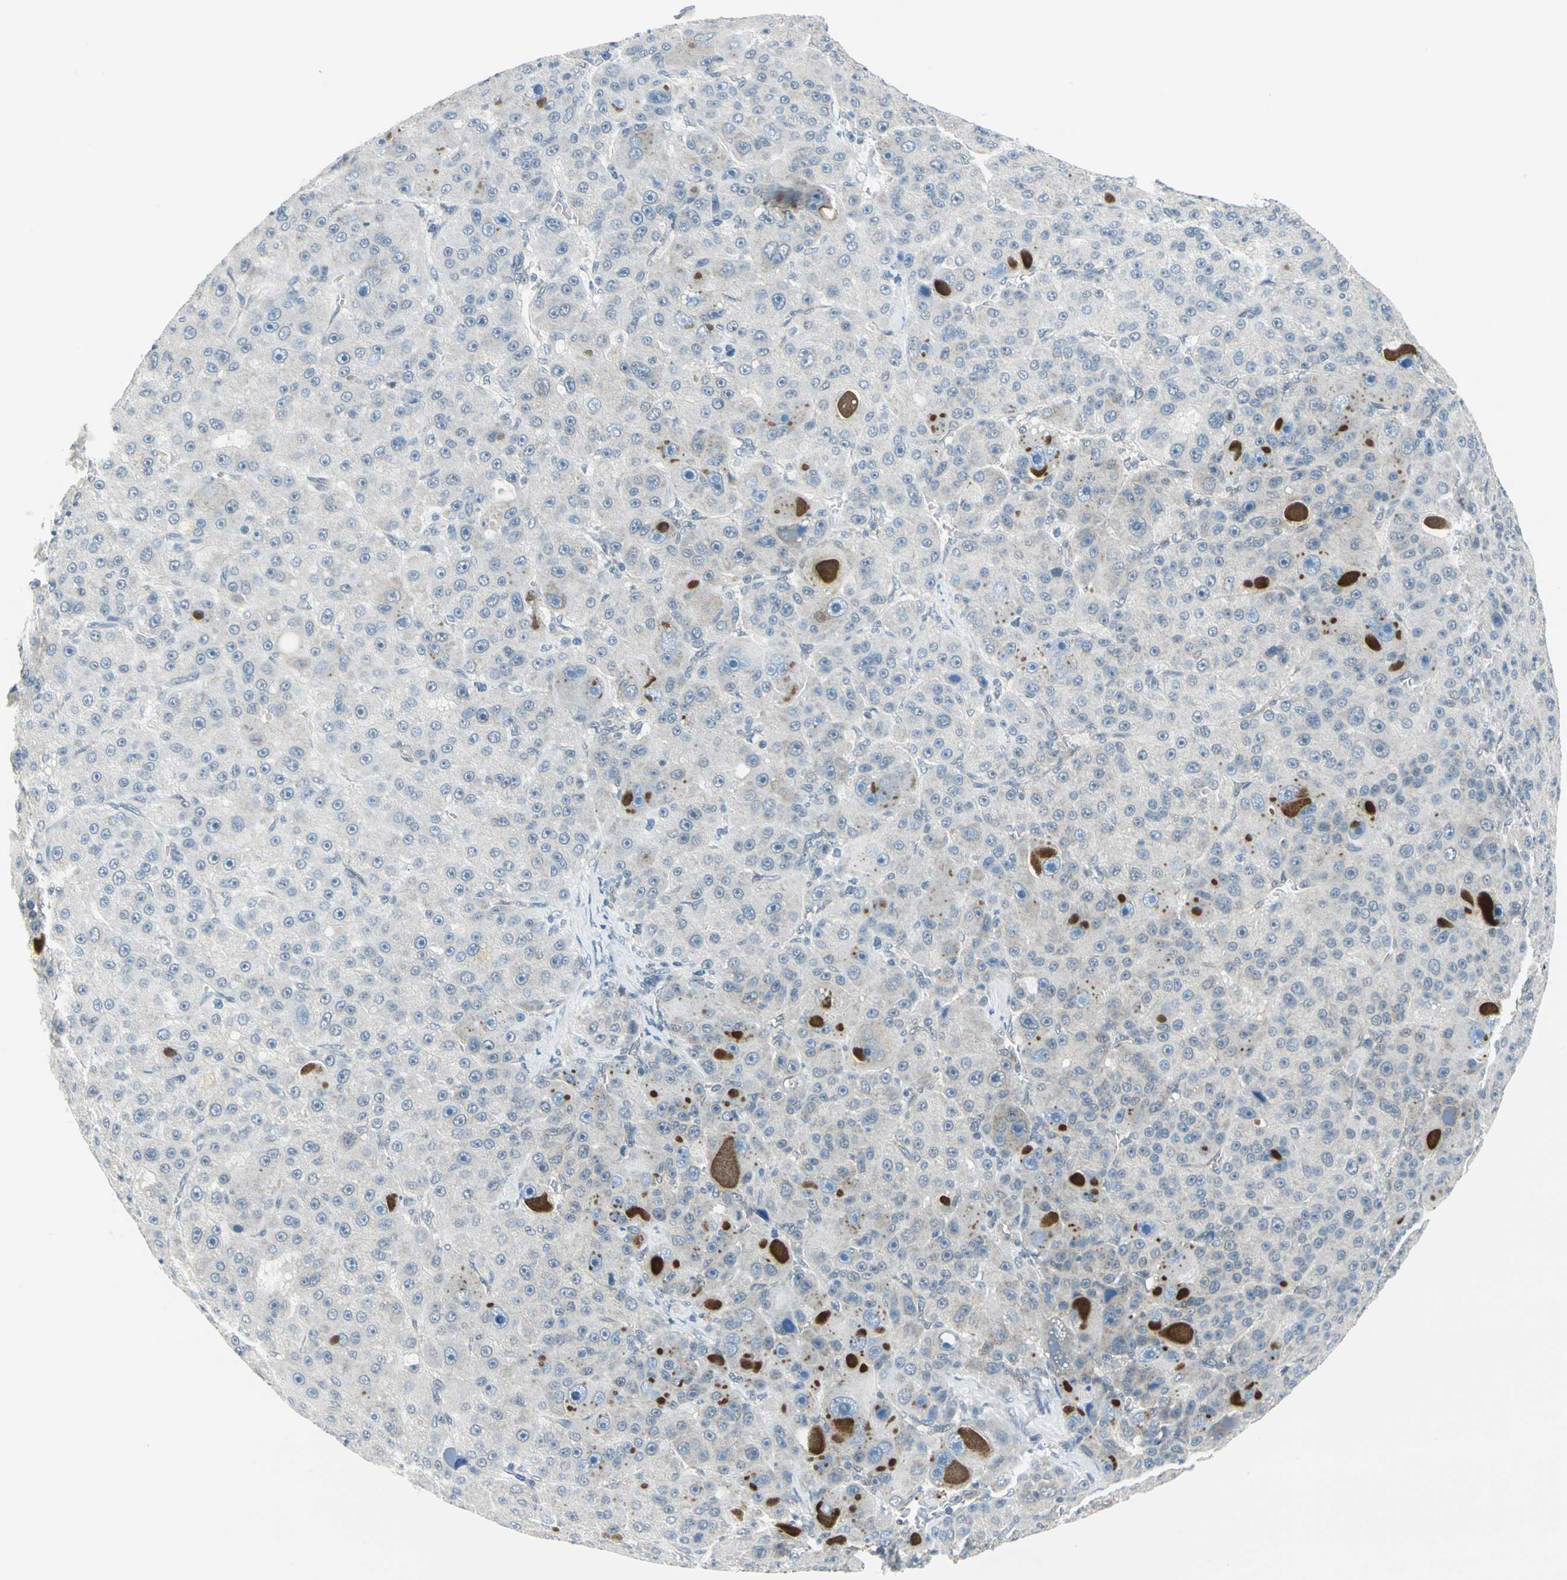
{"staining": {"intensity": "negative", "quantity": "none", "location": "none"}, "tissue": "liver cancer", "cell_type": "Tumor cells", "image_type": "cancer", "snomed": [{"axis": "morphology", "description": "Carcinoma, Hepatocellular, NOS"}, {"axis": "topography", "description": "Liver"}], "caption": "High power microscopy image of an immunohistochemistry (IHC) micrograph of liver hepatocellular carcinoma, revealing no significant positivity in tumor cells. (Immunohistochemistry, brightfield microscopy, high magnification).", "gene": "PIN1", "patient": {"sex": "male", "age": 76}}